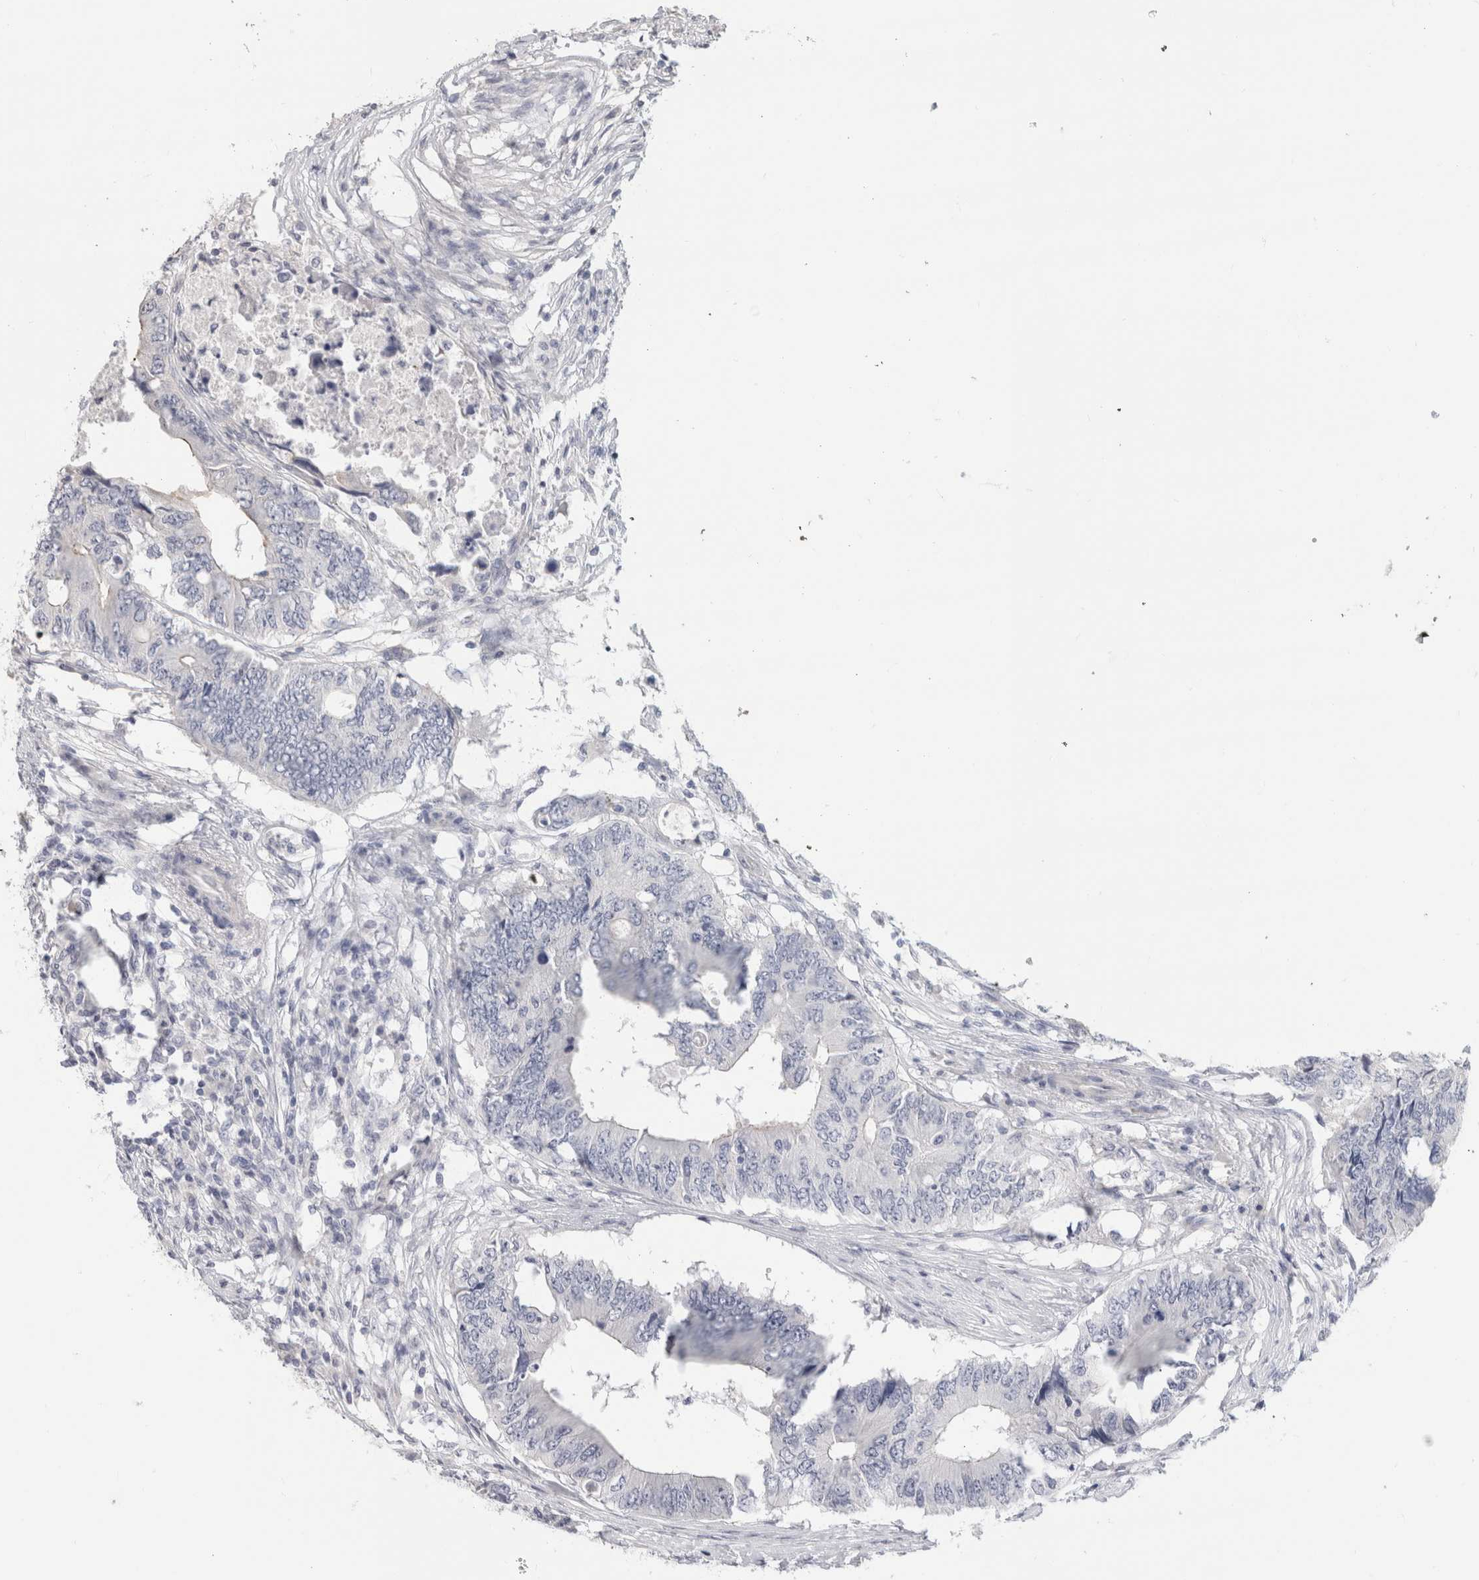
{"staining": {"intensity": "negative", "quantity": "none", "location": "none"}, "tissue": "colorectal cancer", "cell_type": "Tumor cells", "image_type": "cancer", "snomed": [{"axis": "morphology", "description": "Adenocarcinoma, NOS"}, {"axis": "topography", "description": "Colon"}], "caption": "The IHC photomicrograph has no significant expression in tumor cells of colorectal adenocarcinoma tissue.", "gene": "AFP", "patient": {"sex": "male", "age": 71}}